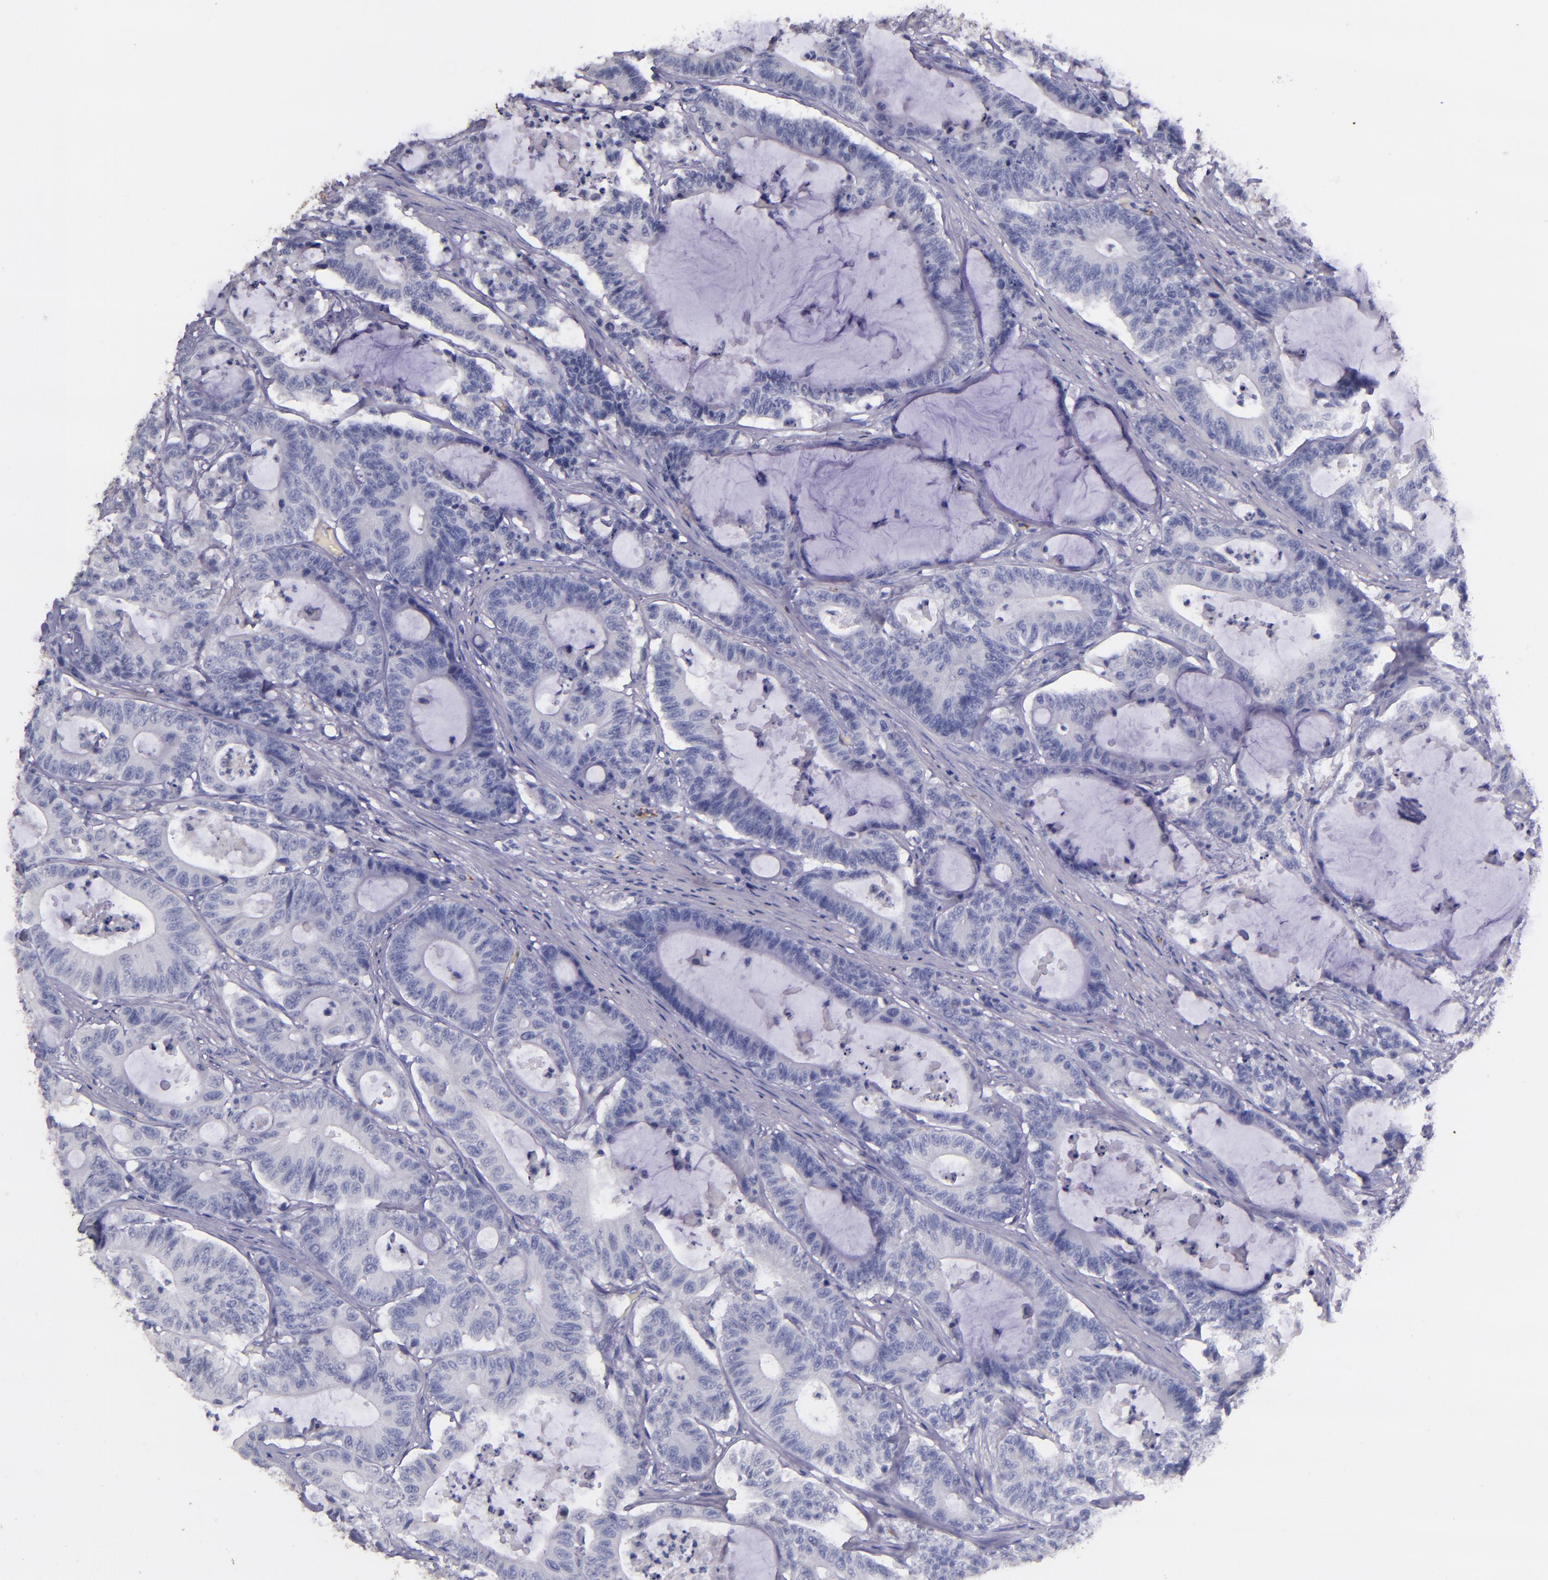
{"staining": {"intensity": "negative", "quantity": "none", "location": "none"}, "tissue": "colorectal cancer", "cell_type": "Tumor cells", "image_type": "cancer", "snomed": [{"axis": "morphology", "description": "Adenocarcinoma, NOS"}, {"axis": "topography", "description": "Colon"}], "caption": "The image displays no staining of tumor cells in colorectal adenocarcinoma. (DAB IHC, high magnification).", "gene": "F13A1", "patient": {"sex": "female", "age": 84}}